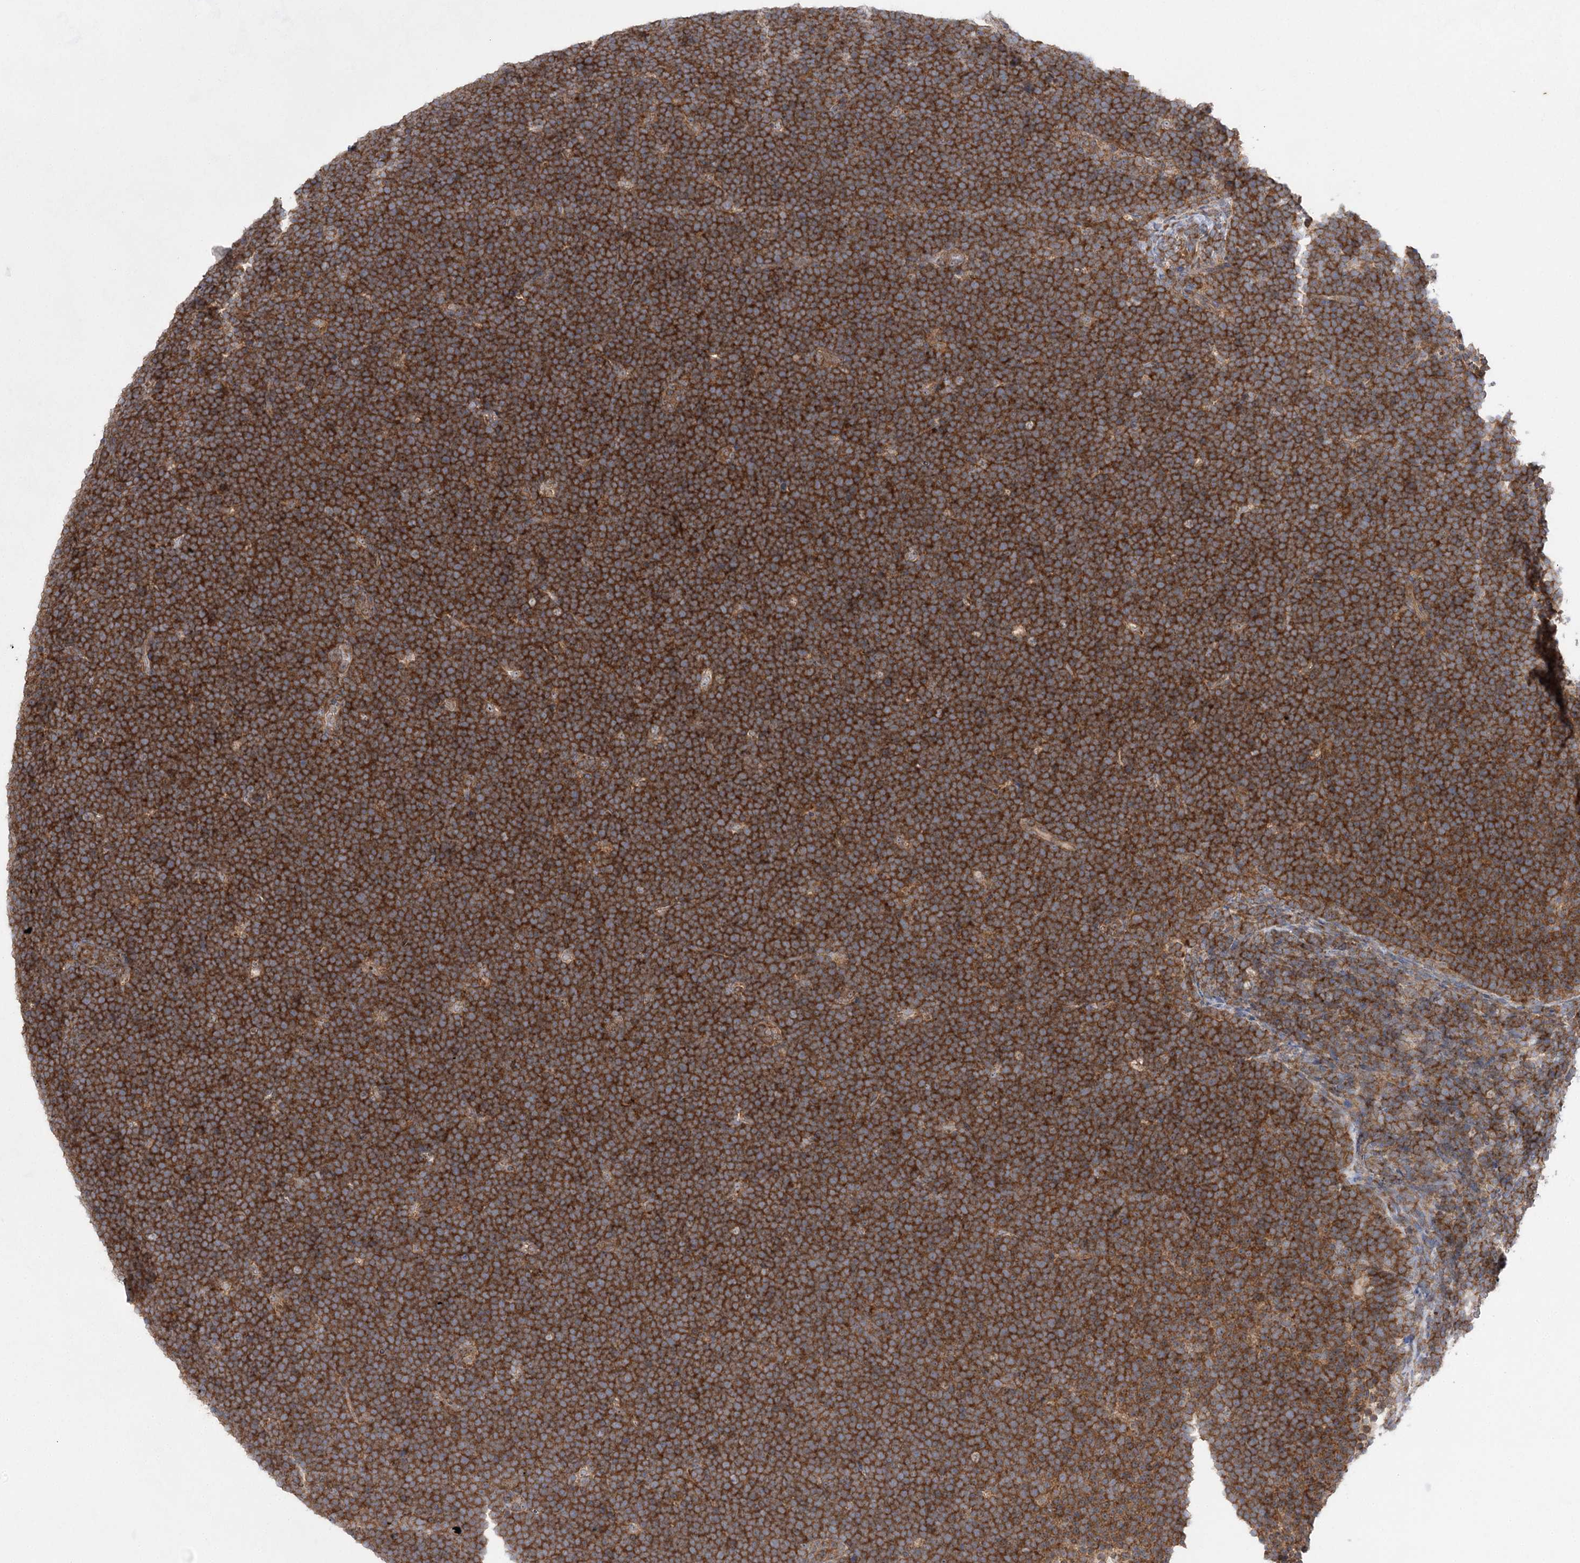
{"staining": {"intensity": "strong", "quantity": ">75%", "location": "cytoplasmic/membranous"}, "tissue": "lymphoma", "cell_type": "Tumor cells", "image_type": "cancer", "snomed": [{"axis": "morphology", "description": "Malignant lymphoma, non-Hodgkin's type, High grade"}, {"axis": "topography", "description": "Lymph node"}], "caption": "Tumor cells show high levels of strong cytoplasmic/membranous positivity in about >75% of cells in human malignant lymphoma, non-Hodgkin's type (high-grade).", "gene": "EIF3A", "patient": {"sex": "male", "age": 13}}